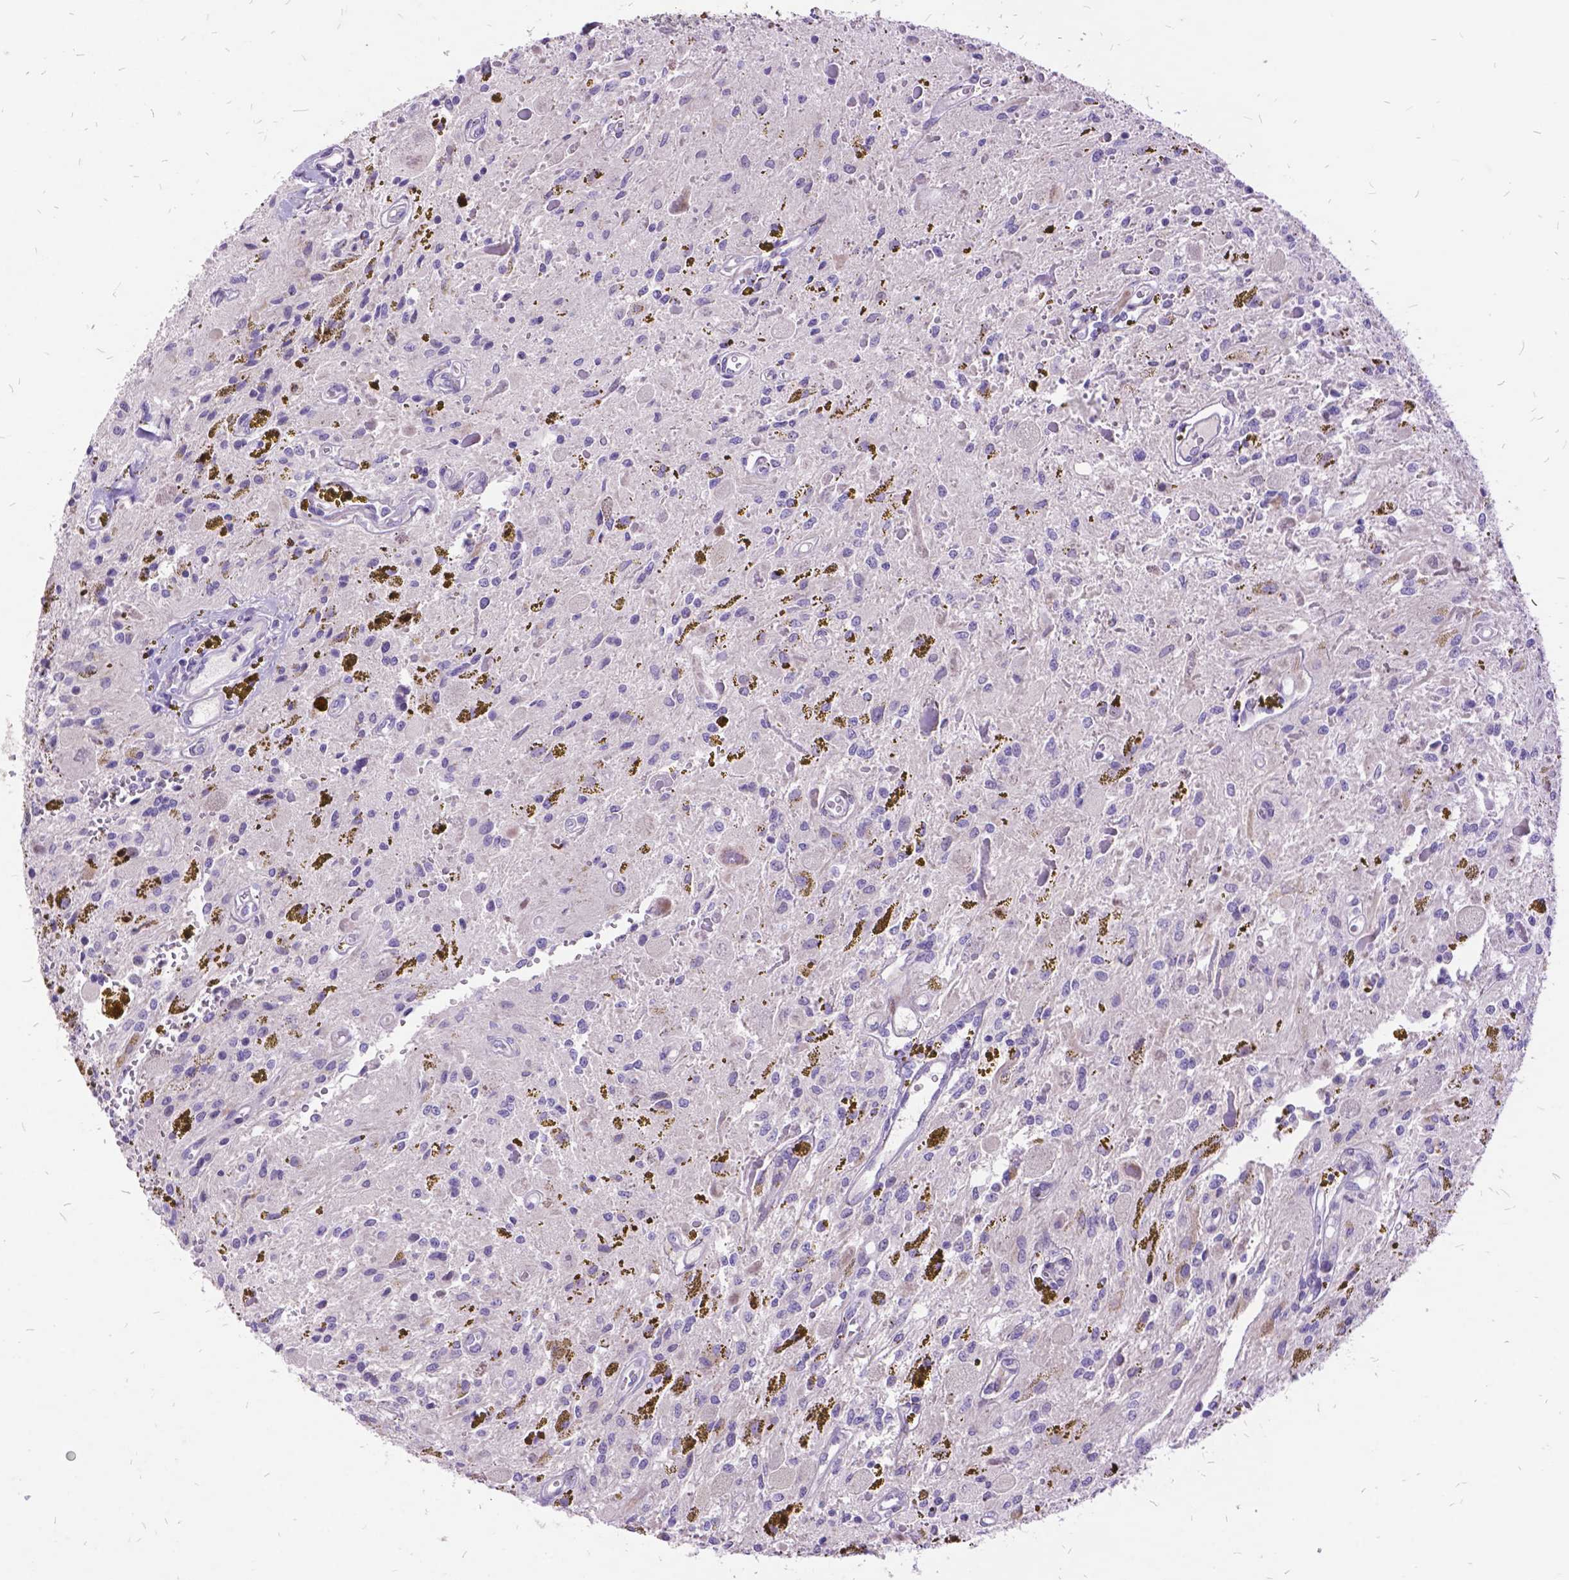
{"staining": {"intensity": "negative", "quantity": "none", "location": "none"}, "tissue": "glioma", "cell_type": "Tumor cells", "image_type": "cancer", "snomed": [{"axis": "morphology", "description": "Glioma, malignant, Low grade"}, {"axis": "topography", "description": "Cerebellum"}], "caption": "The image displays no staining of tumor cells in low-grade glioma (malignant).", "gene": "ITGB6", "patient": {"sex": "female", "age": 14}}